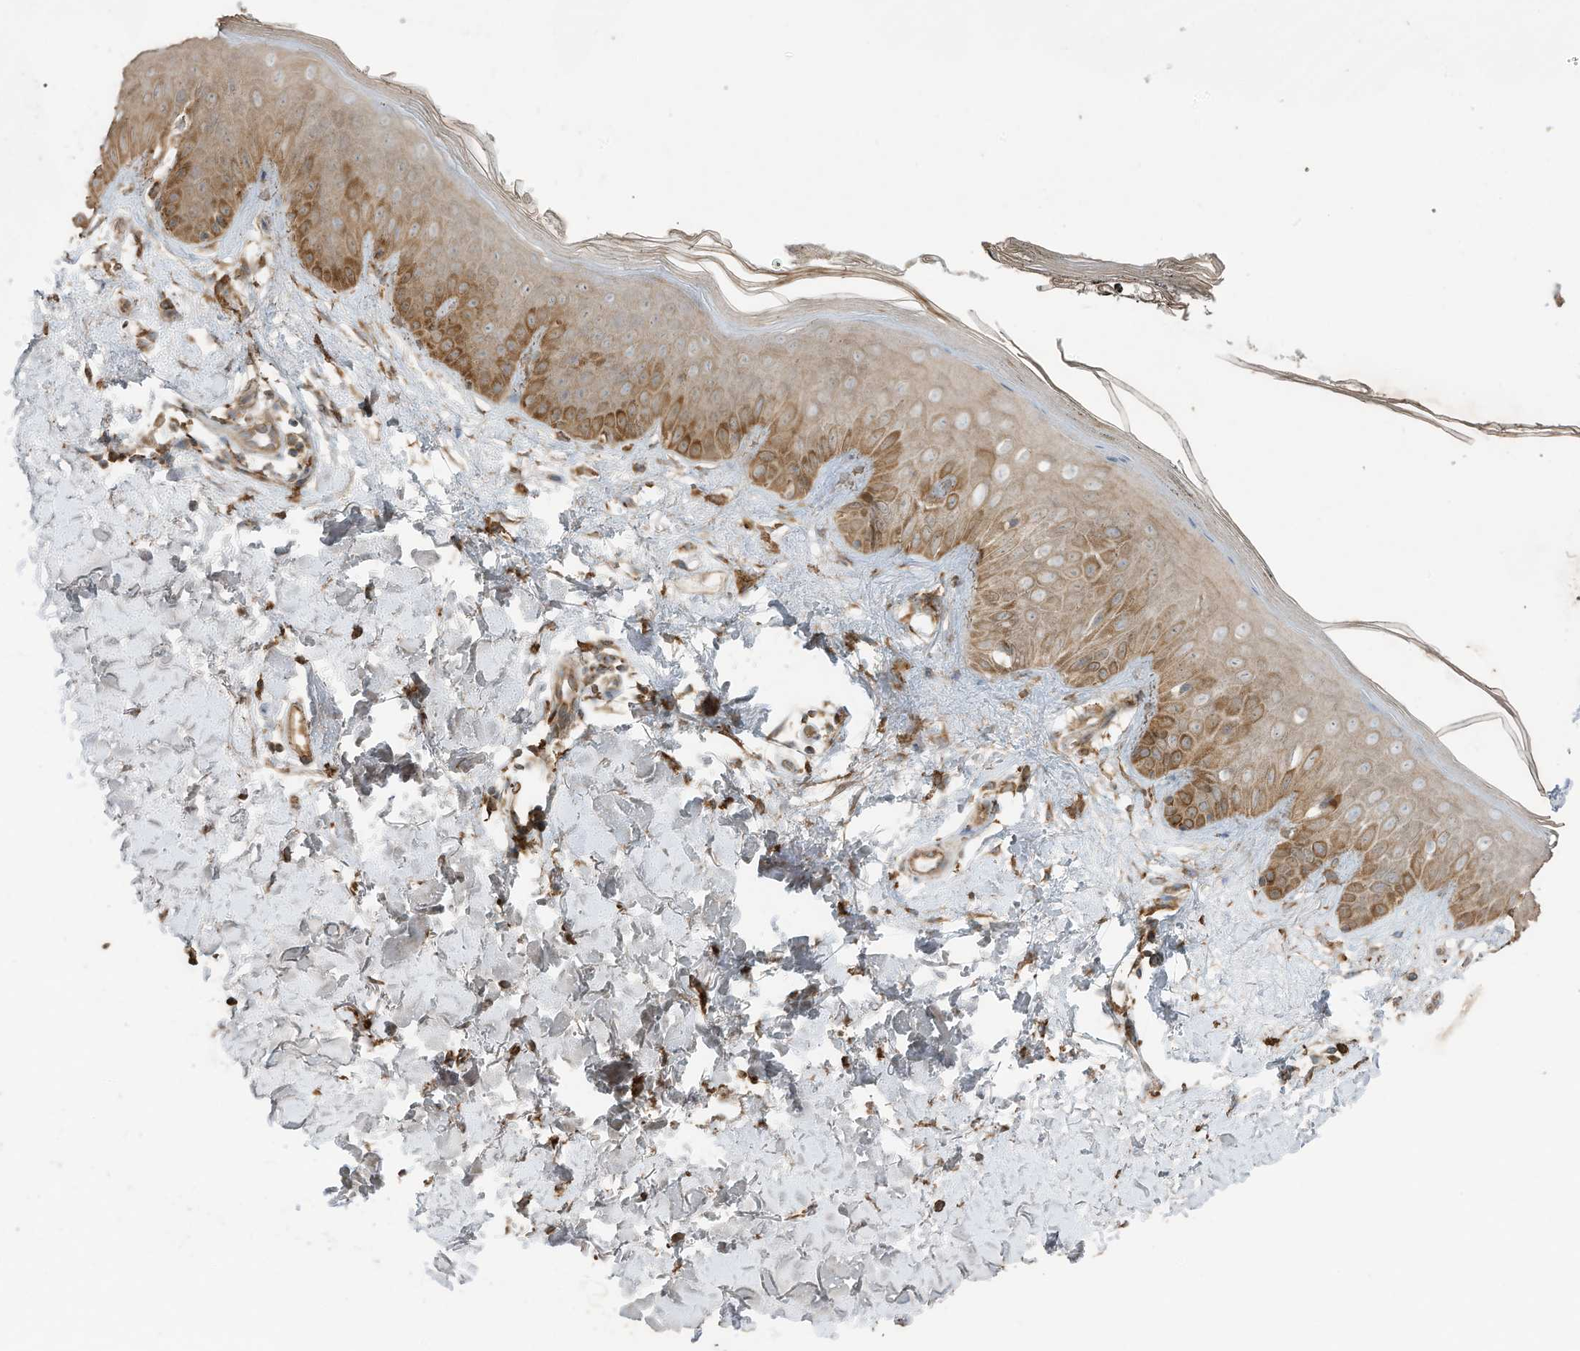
{"staining": {"intensity": "moderate", "quantity": "25%-75%", "location": "cytoplasmic/membranous"}, "tissue": "skin", "cell_type": "Fibroblasts", "image_type": "normal", "snomed": [{"axis": "morphology", "description": "Normal tissue, NOS"}, {"axis": "topography", "description": "Skin"}], "caption": "Immunohistochemistry (DAB) staining of unremarkable skin demonstrates moderate cytoplasmic/membranous protein positivity in approximately 25%-75% of fibroblasts.", "gene": "CGAS", "patient": {"sex": "female", "age": 64}}